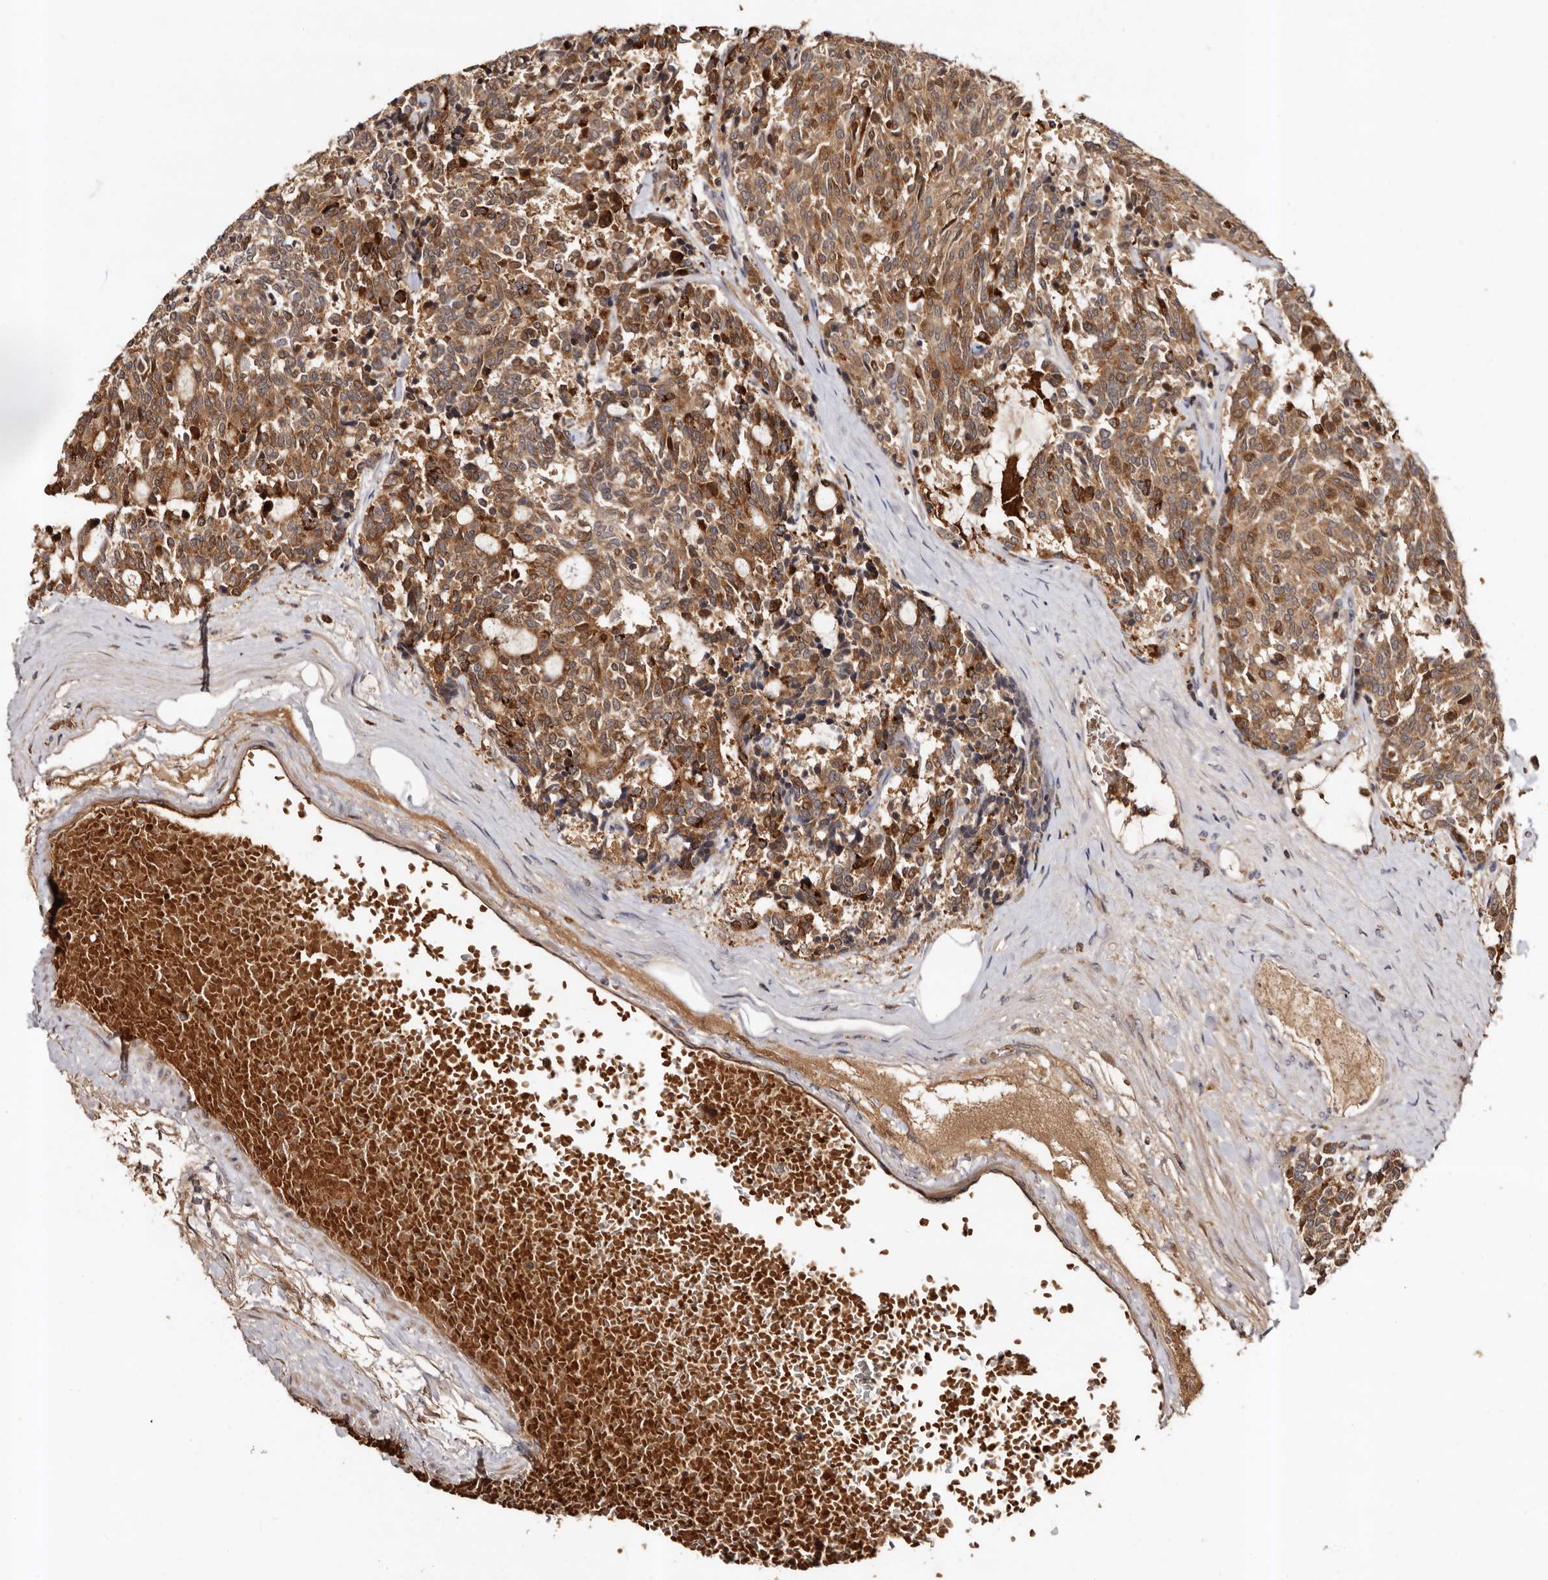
{"staining": {"intensity": "moderate", "quantity": ">75%", "location": "cytoplasmic/membranous"}, "tissue": "carcinoid", "cell_type": "Tumor cells", "image_type": "cancer", "snomed": [{"axis": "morphology", "description": "Carcinoid, malignant, NOS"}, {"axis": "topography", "description": "Pancreas"}], "caption": "High-power microscopy captured an immunohistochemistry image of carcinoid, revealing moderate cytoplasmic/membranous positivity in approximately >75% of tumor cells. (DAB (3,3'-diaminobenzidine) IHC with brightfield microscopy, high magnification).", "gene": "BAX", "patient": {"sex": "female", "age": 54}}